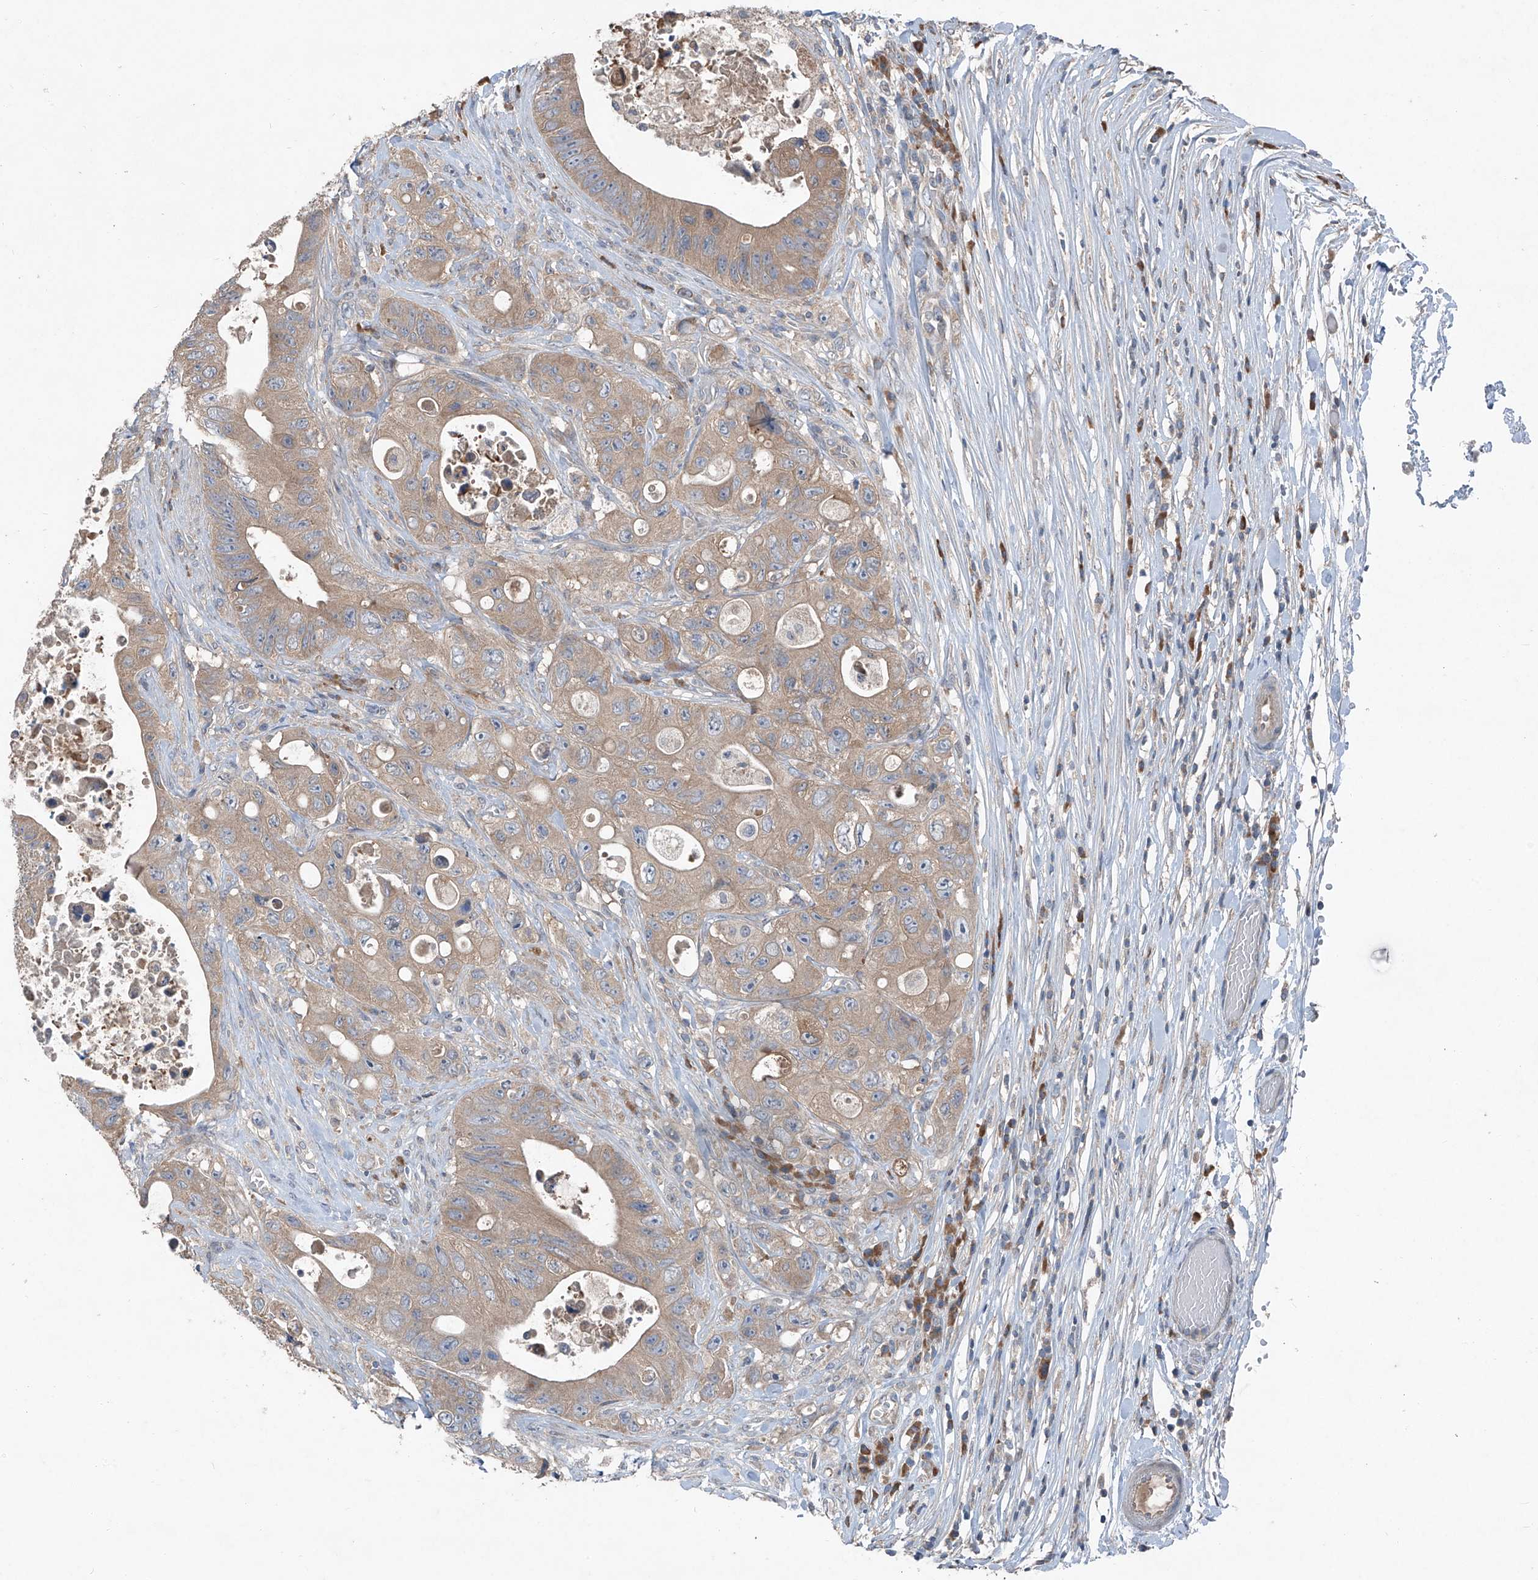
{"staining": {"intensity": "weak", "quantity": ">75%", "location": "cytoplasmic/membranous"}, "tissue": "colorectal cancer", "cell_type": "Tumor cells", "image_type": "cancer", "snomed": [{"axis": "morphology", "description": "Adenocarcinoma, NOS"}, {"axis": "topography", "description": "Colon"}], "caption": "Protein analysis of colorectal cancer tissue reveals weak cytoplasmic/membranous staining in approximately >75% of tumor cells.", "gene": "FOXRED2", "patient": {"sex": "female", "age": 46}}